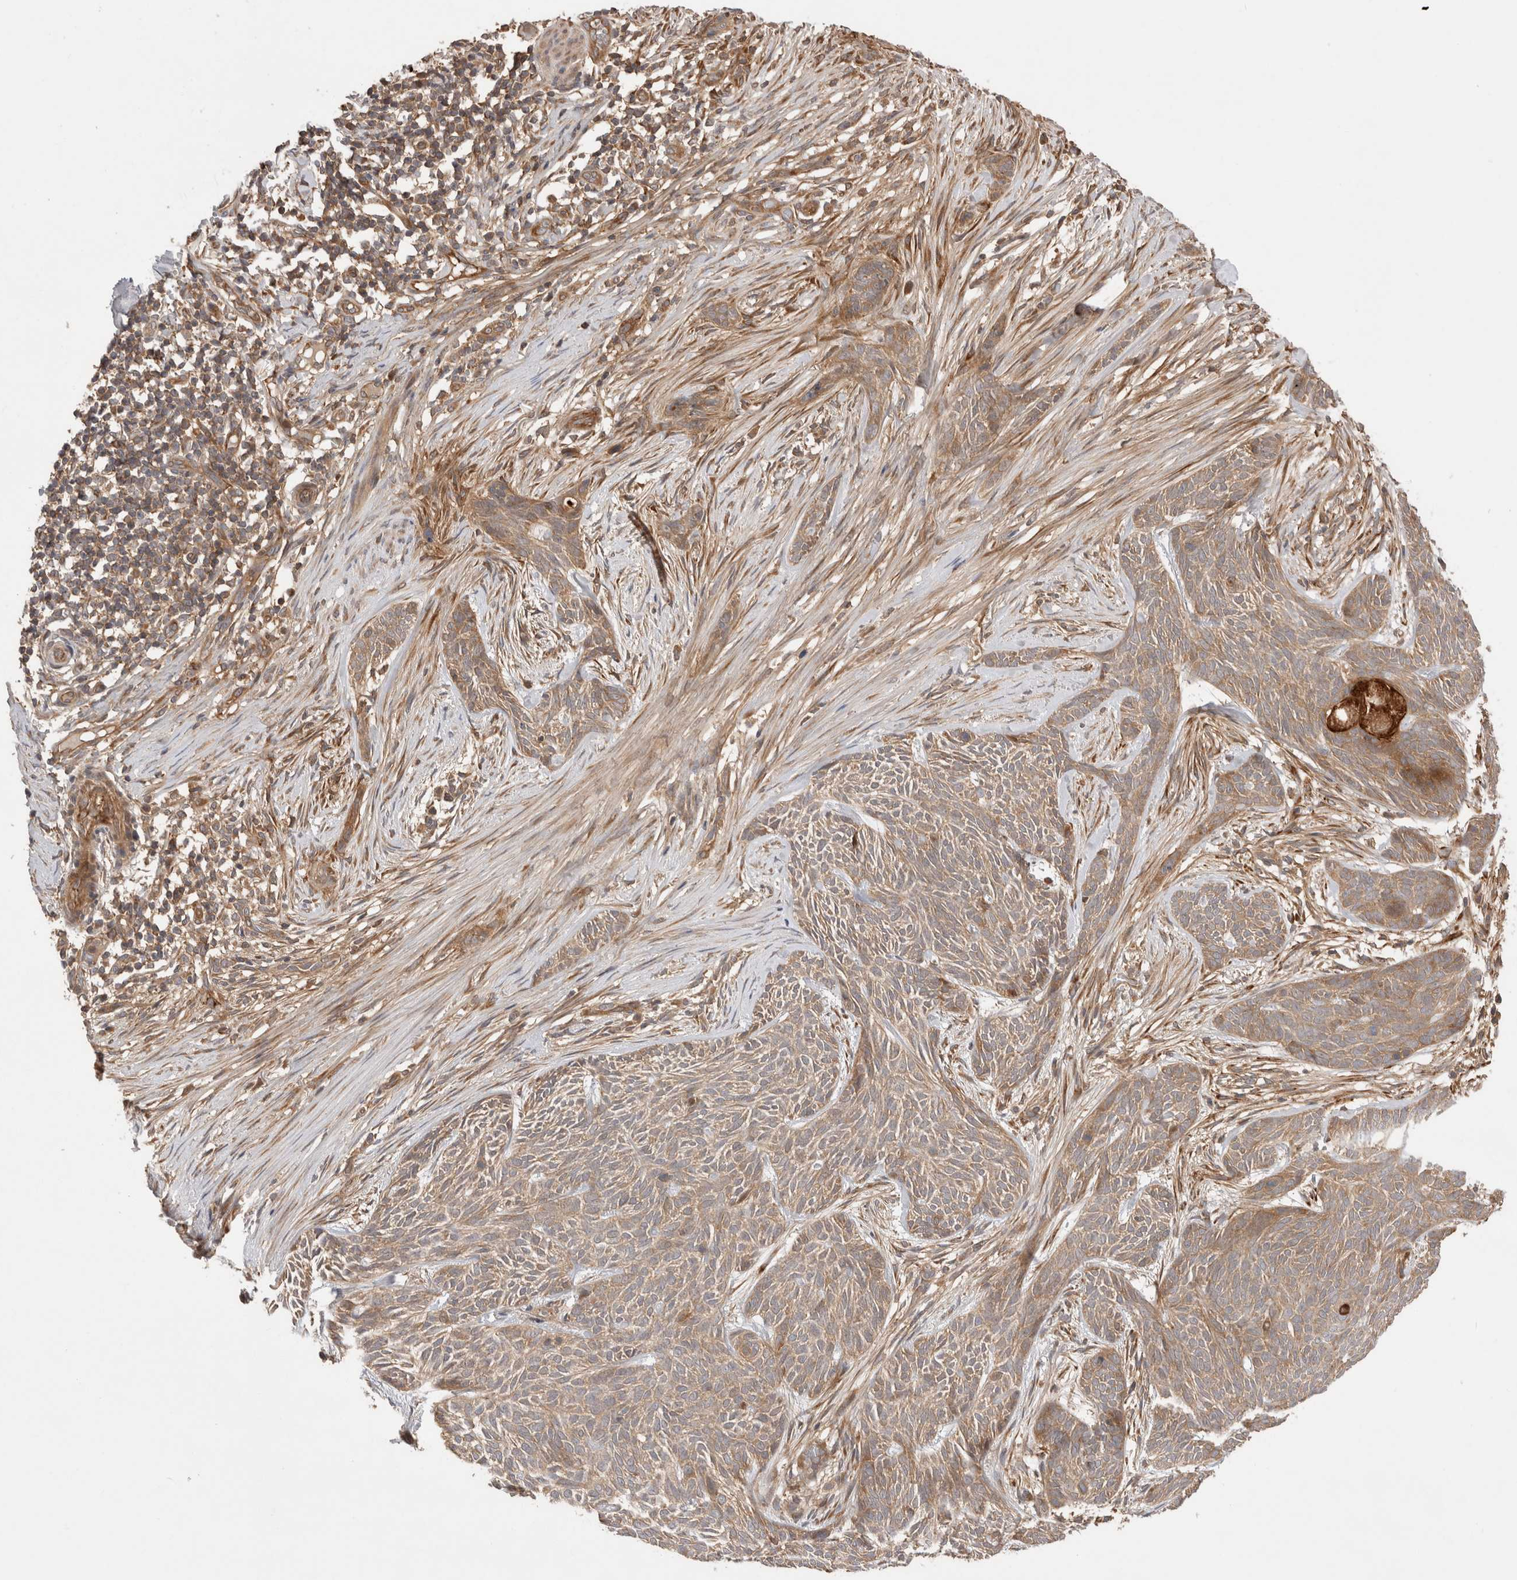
{"staining": {"intensity": "moderate", "quantity": ">75%", "location": "cytoplasmic/membranous"}, "tissue": "skin cancer", "cell_type": "Tumor cells", "image_type": "cancer", "snomed": [{"axis": "morphology", "description": "Basal cell carcinoma"}, {"axis": "topography", "description": "Skin"}], "caption": "This histopathology image exhibits immunohistochemistry staining of human skin basal cell carcinoma, with medium moderate cytoplasmic/membranous expression in about >75% of tumor cells.", "gene": "VPS28", "patient": {"sex": "female", "age": 59}}